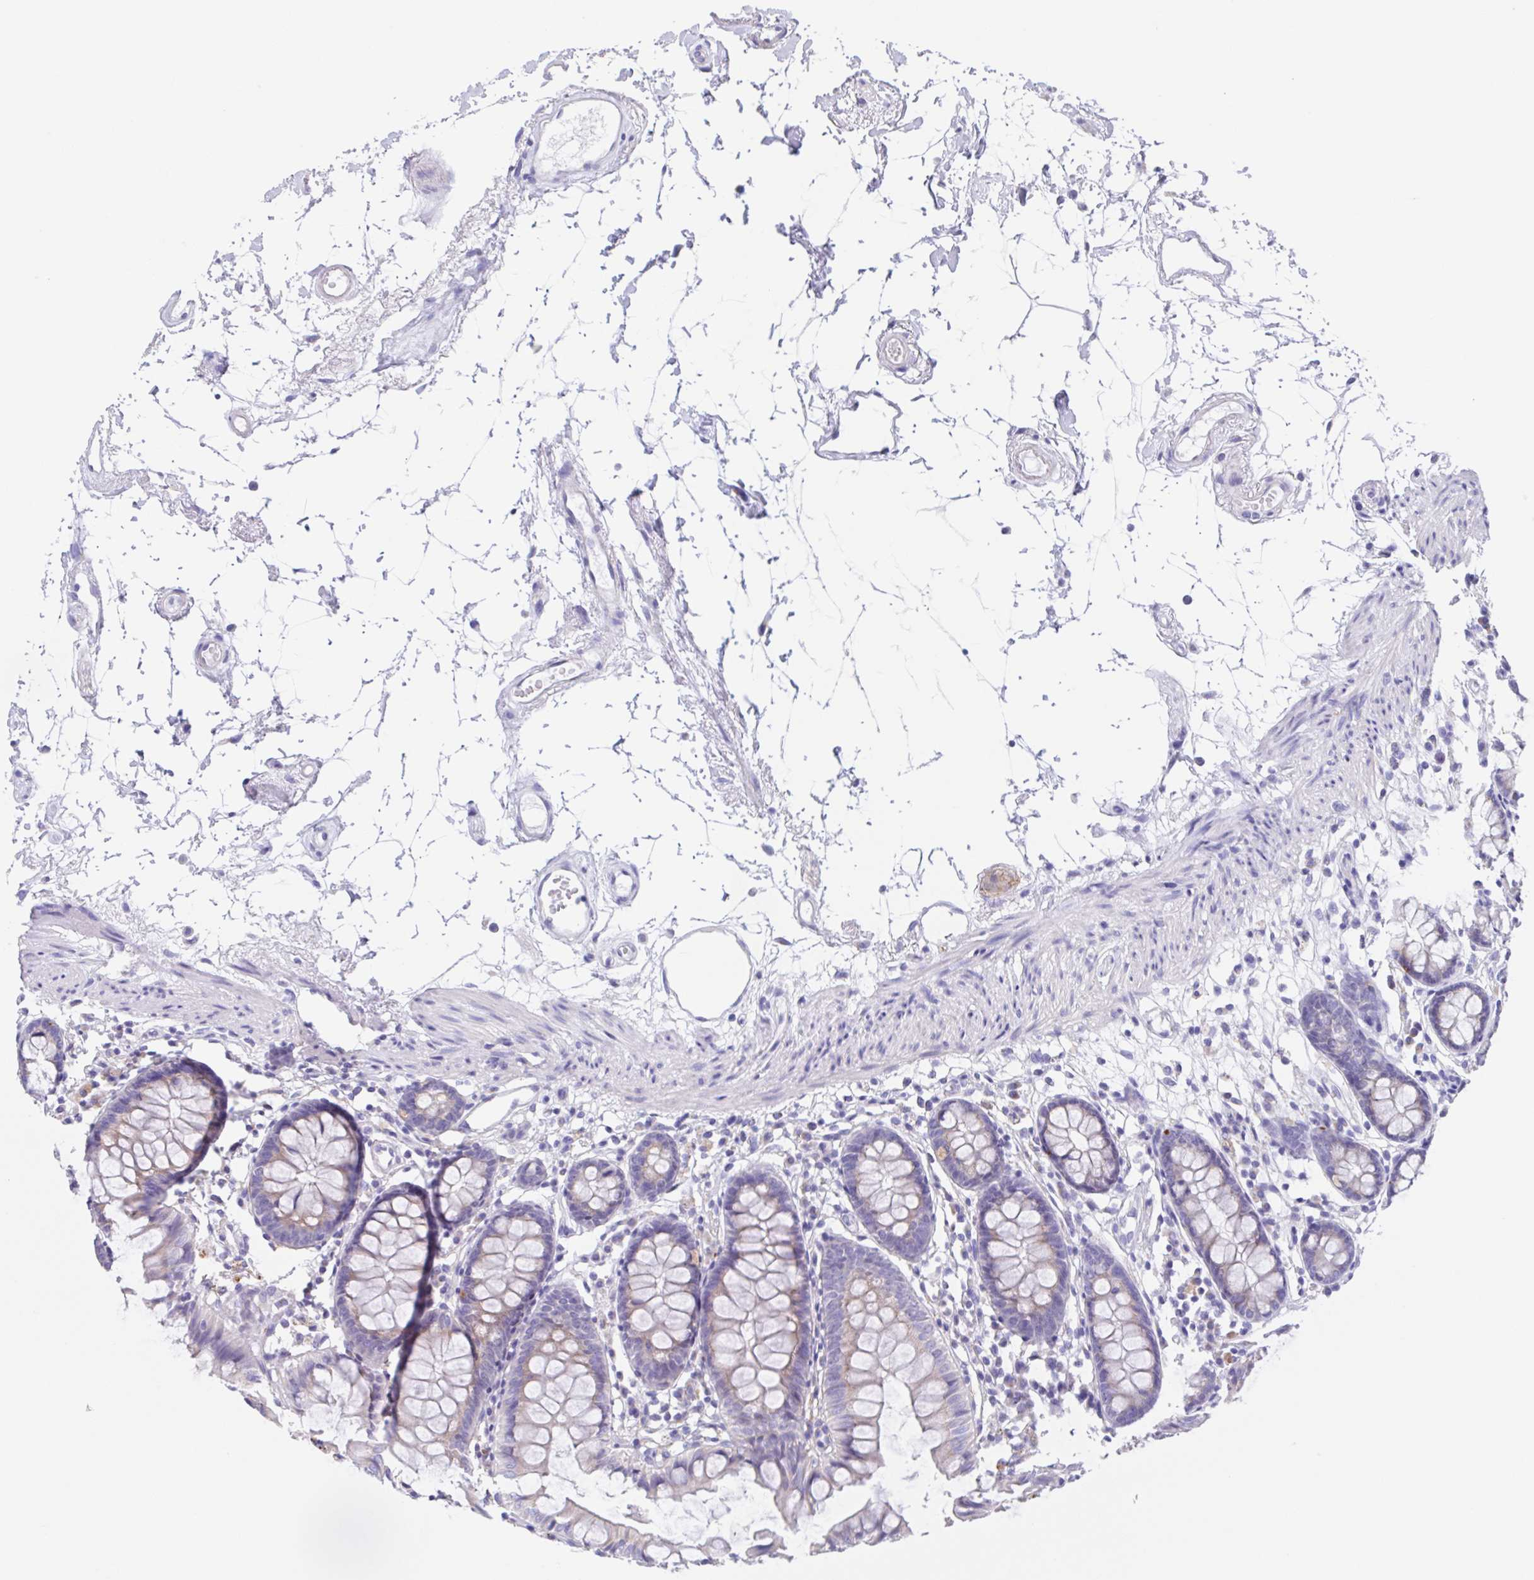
{"staining": {"intensity": "negative", "quantity": "none", "location": "none"}, "tissue": "colon", "cell_type": "Endothelial cells", "image_type": "normal", "snomed": [{"axis": "morphology", "description": "Normal tissue, NOS"}, {"axis": "topography", "description": "Colon"}], "caption": "The photomicrograph displays no staining of endothelial cells in benign colon. The staining is performed using DAB brown chromogen with nuclei counter-stained in using hematoxylin.", "gene": "SCG3", "patient": {"sex": "female", "age": 84}}